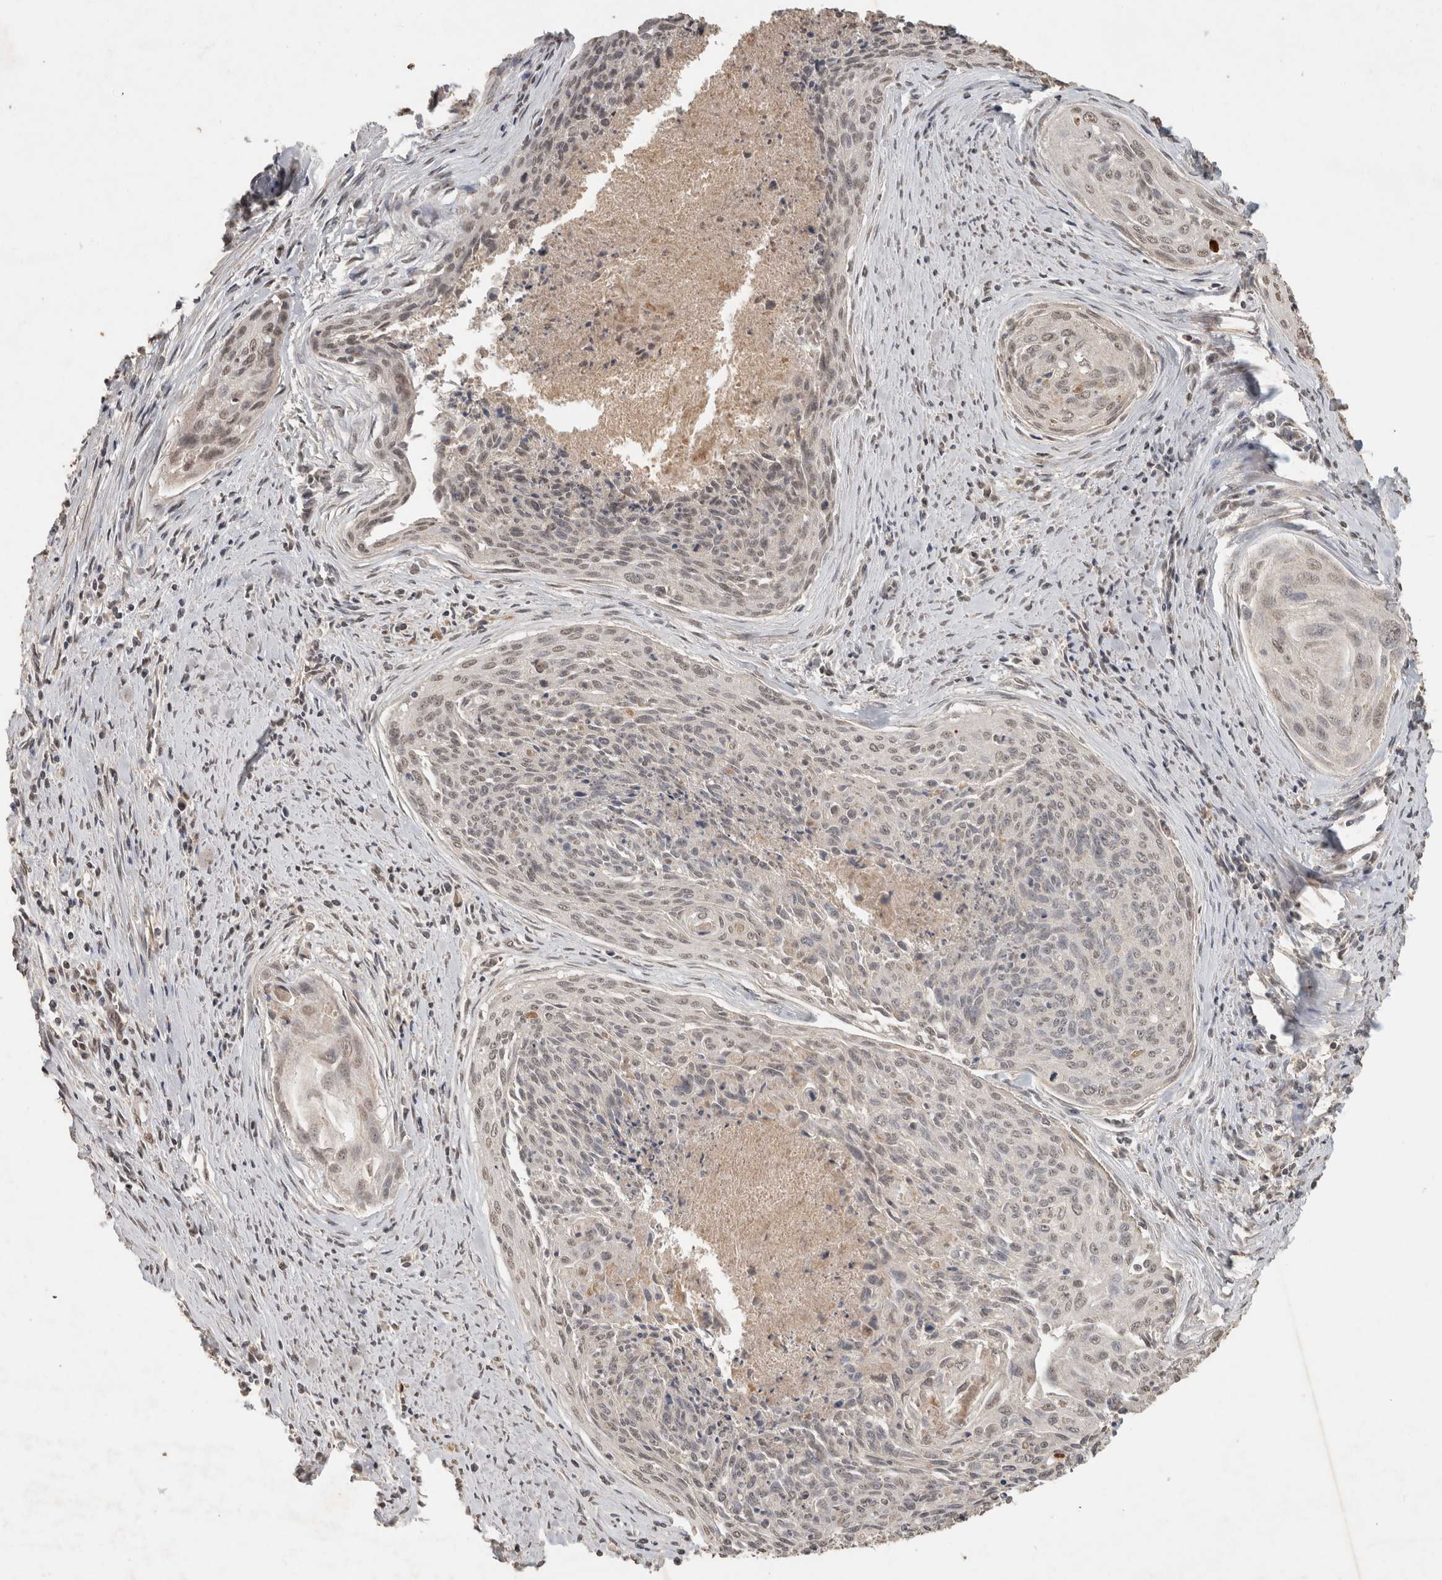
{"staining": {"intensity": "weak", "quantity": "<25%", "location": "nuclear"}, "tissue": "cervical cancer", "cell_type": "Tumor cells", "image_type": "cancer", "snomed": [{"axis": "morphology", "description": "Squamous cell carcinoma, NOS"}, {"axis": "topography", "description": "Cervix"}], "caption": "Tumor cells show no significant expression in cervical squamous cell carcinoma.", "gene": "FAM3A", "patient": {"sex": "female", "age": 55}}